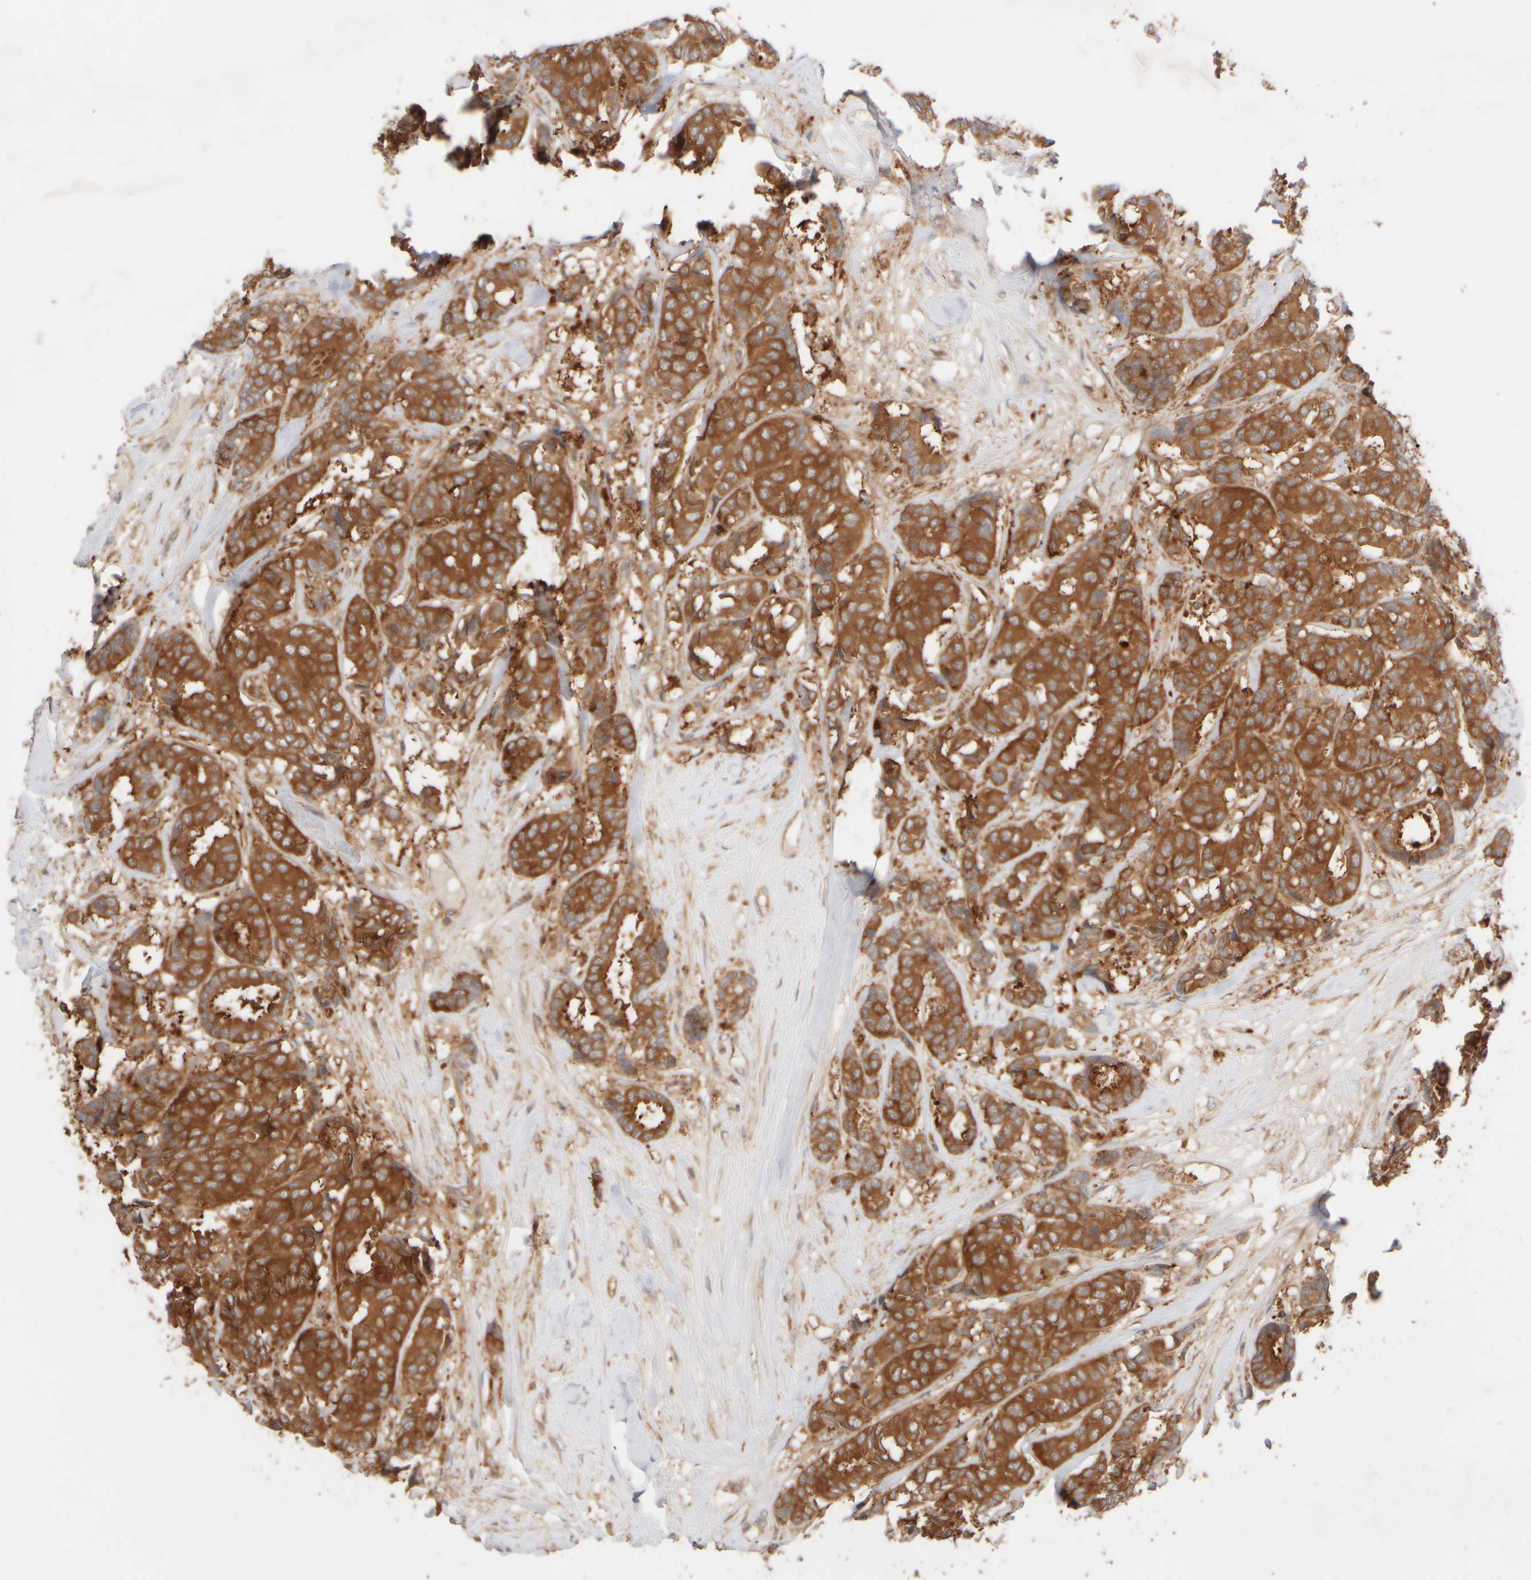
{"staining": {"intensity": "strong", "quantity": ">75%", "location": "cytoplasmic/membranous"}, "tissue": "breast cancer", "cell_type": "Tumor cells", "image_type": "cancer", "snomed": [{"axis": "morphology", "description": "Duct carcinoma"}, {"axis": "topography", "description": "Breast"}], "caption": "Strong cytoplasmic/membranous protein staining is identified in about >75% of tumor cells in breast cancer.", "gene": "RABEP1", "patient": {"sex": "female", "age": 87}}